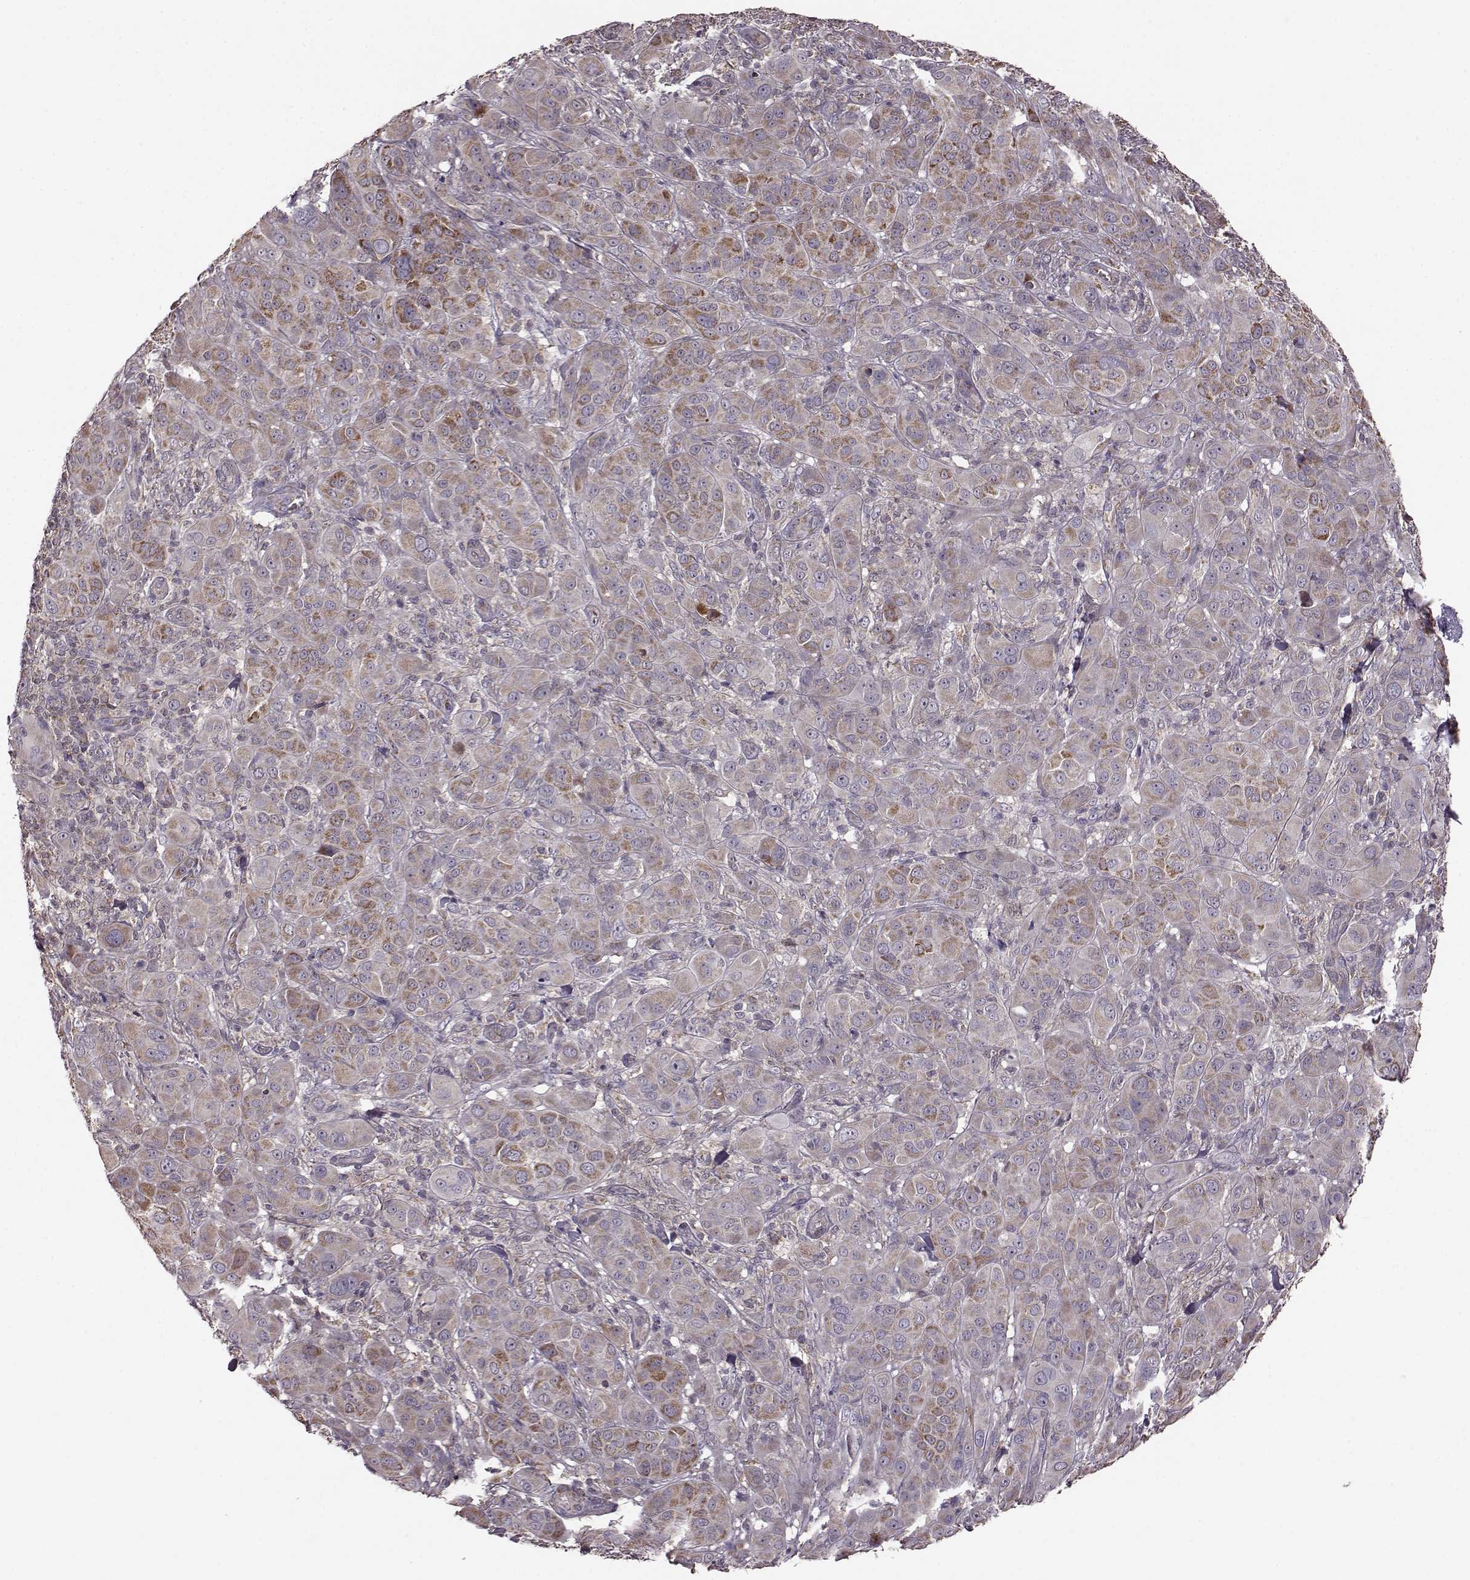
{"staining": {"intensity": "moderate", "quantity": "25%-75%", "location": "cytoplasmic/membranous"}, "tissue": "melanoma", "cell_type": "Tumor cells", "image_type": "cancer", "snomed": [{"axis": "morphology", "description": "Malignant melanoma, NOS"}, {"axis": "topography", "description": "Skin"}], "caption": "High-magnification brightfield microscopy of melanoma stained with DAB (3,3'-diaminobenzidine) (brown) and counterstained with hematoxylin (blue). tumor cells exhibit moderate cytoplasmic/membranous positivity is identified in approximately25%-75% of cells.", "gene": "PUDP", "patient": {"sex": "female", "age": 87}}